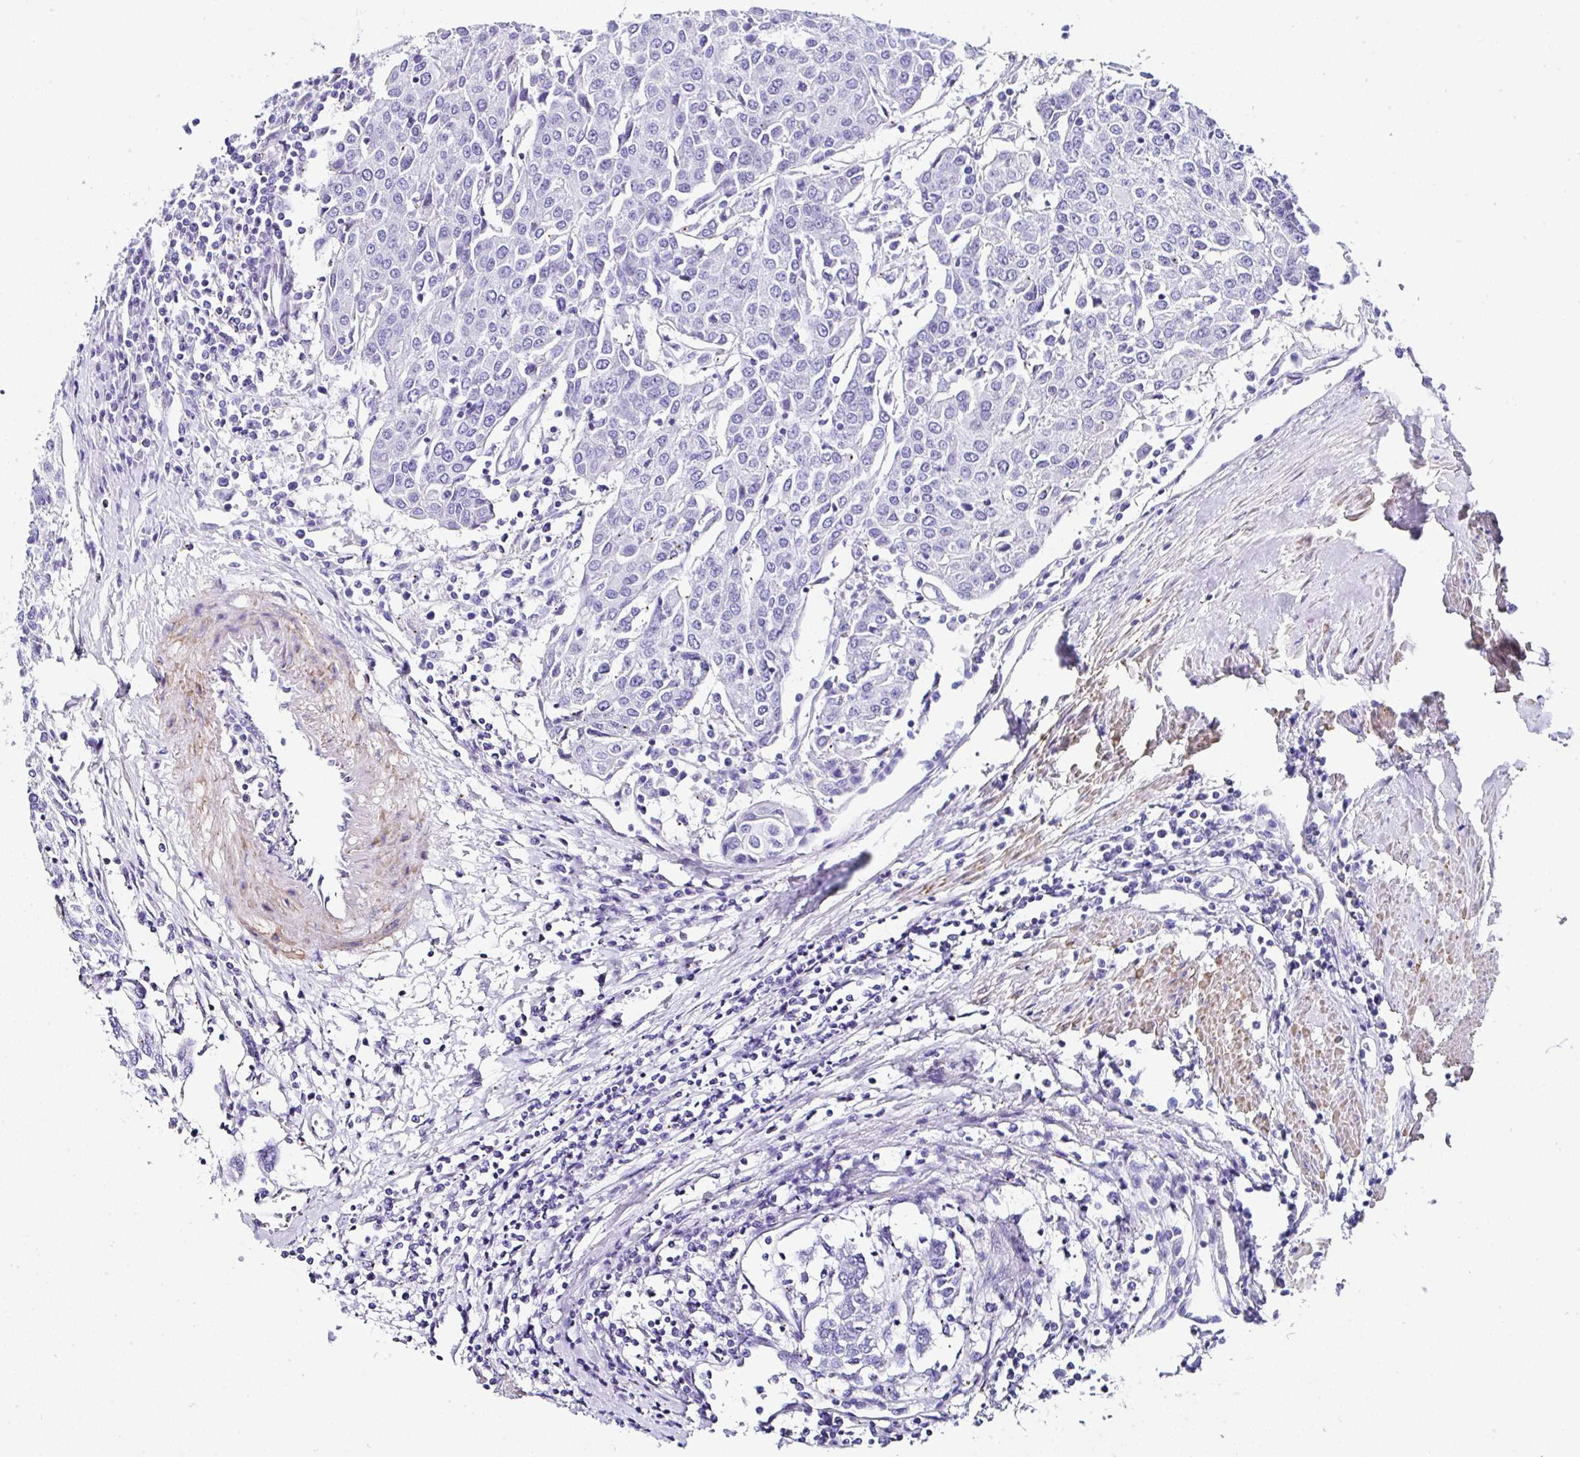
{"staining": {"intensity": "negative", "quantity": "none", "location": "none"}, "tissue": "urothelial cancer", "cell_type": "Tumor cells", "image_type": "cancer", "snomed": [{"axis": "morphology", "description": "Urothelial carcinoma, High grade"}, {"axis": "topography", "description": "Urinary bladder"}], "caption": "Urothelial cancer was stained to show a protein in brown. There is no significant staining in tumor cells. (DAB IHC with hematoxylin counter stain).", "gene": "PPFIA4", "patient": {"sex": "female", "age": 85}}